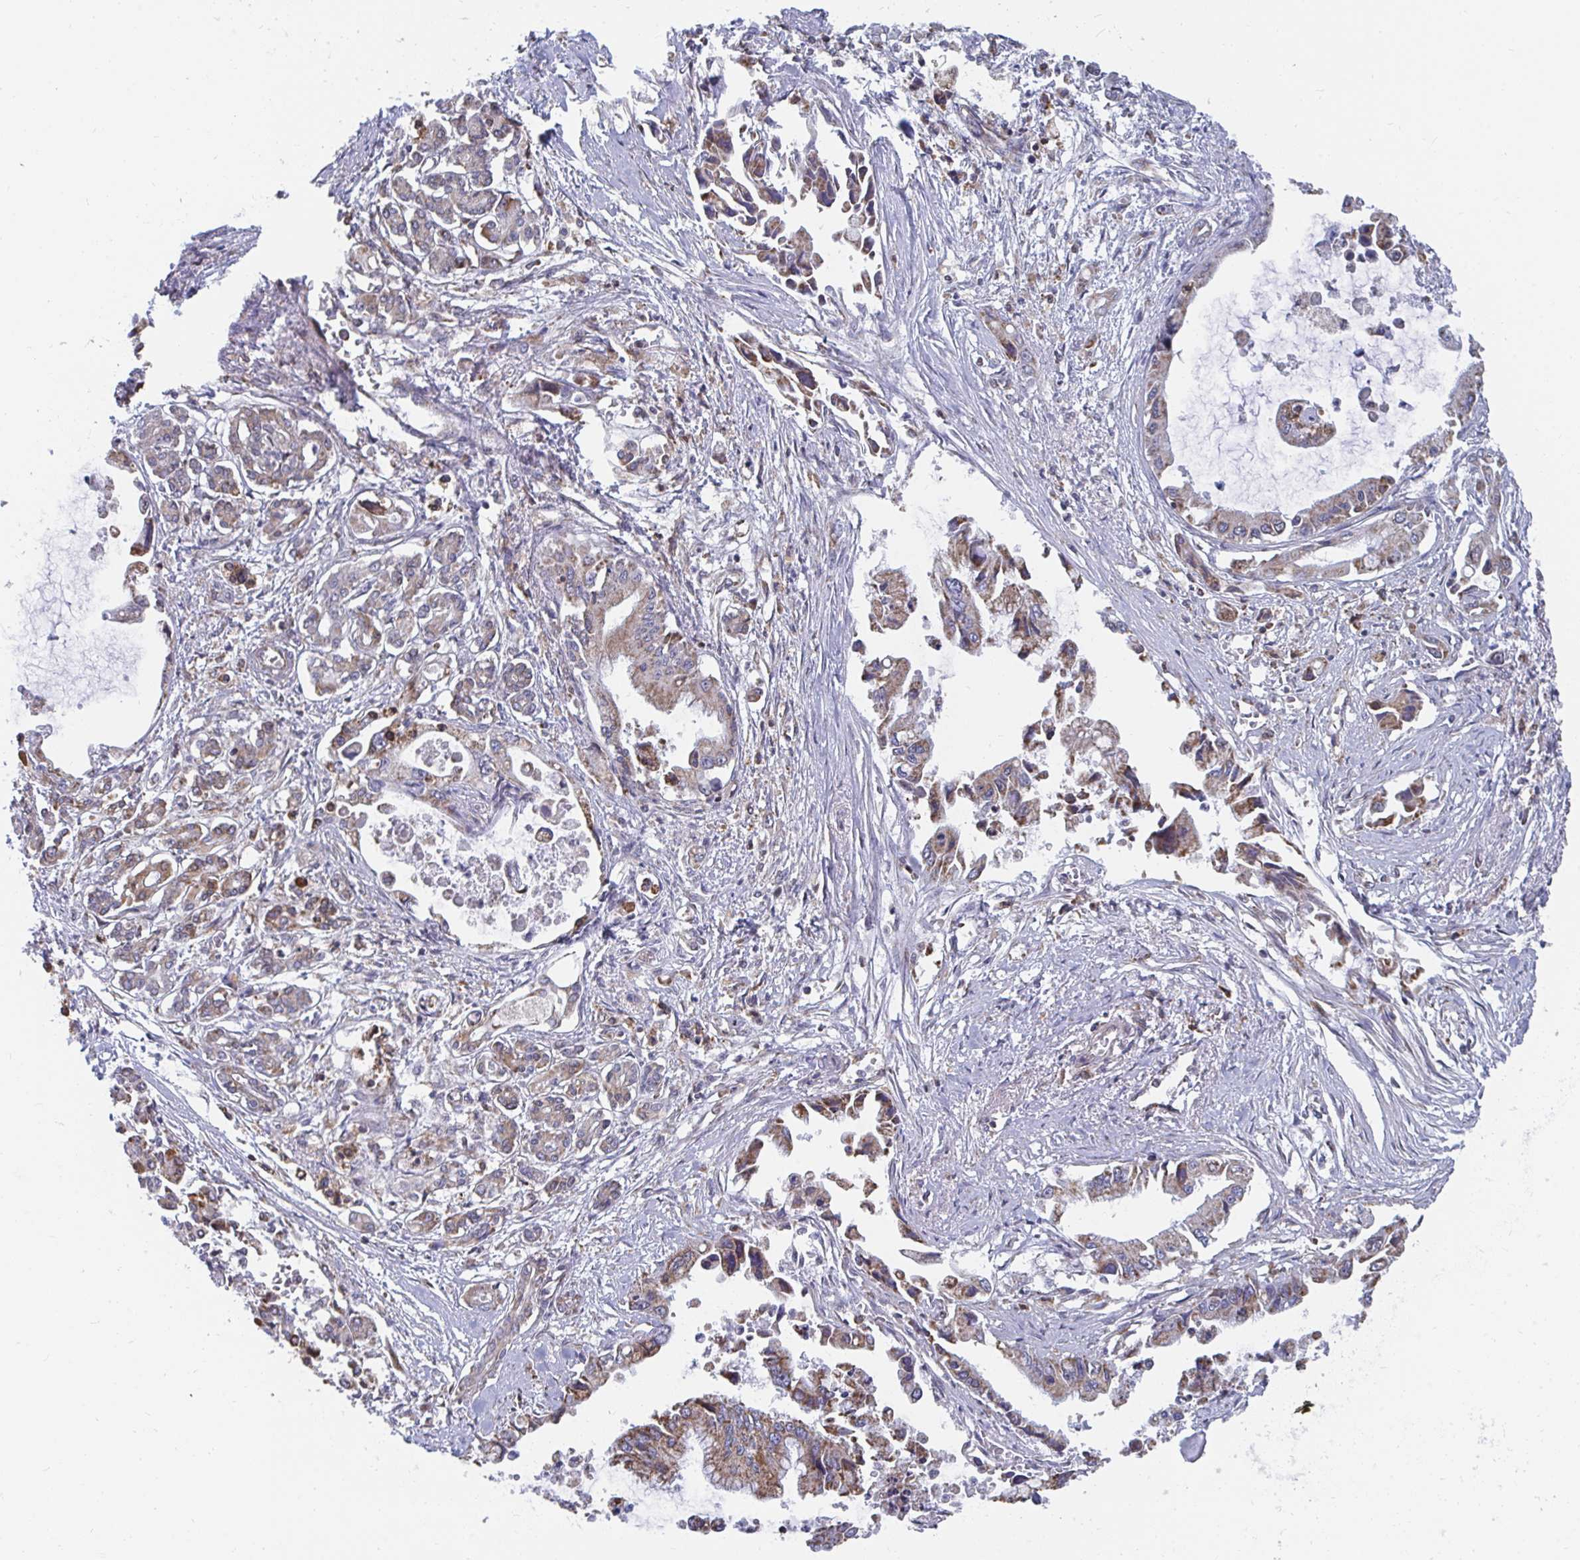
{"staining": {"intensity": "weak", "quantity": ">75%", "location": "cytoplasmic/membranous"}, "tissue": "pancreatic cancer", "cell_type": "Tumor cells", "image_type": "cancer", "snomed": [{"axis": "morphology", "description": "Adenocarcinoma, NOS"}, {"axis": "topography", "description": "Pancreas"}], "caption": "The histopathology image demonstrates immunohistochemical staining of pancreatic adenocarcinoma. There is weak cytoplasmic/membranous positivity is present in about >75% of tumor cells.", "gene": "ELAVL1", "patient": {"sex": "male", "age": 84}}